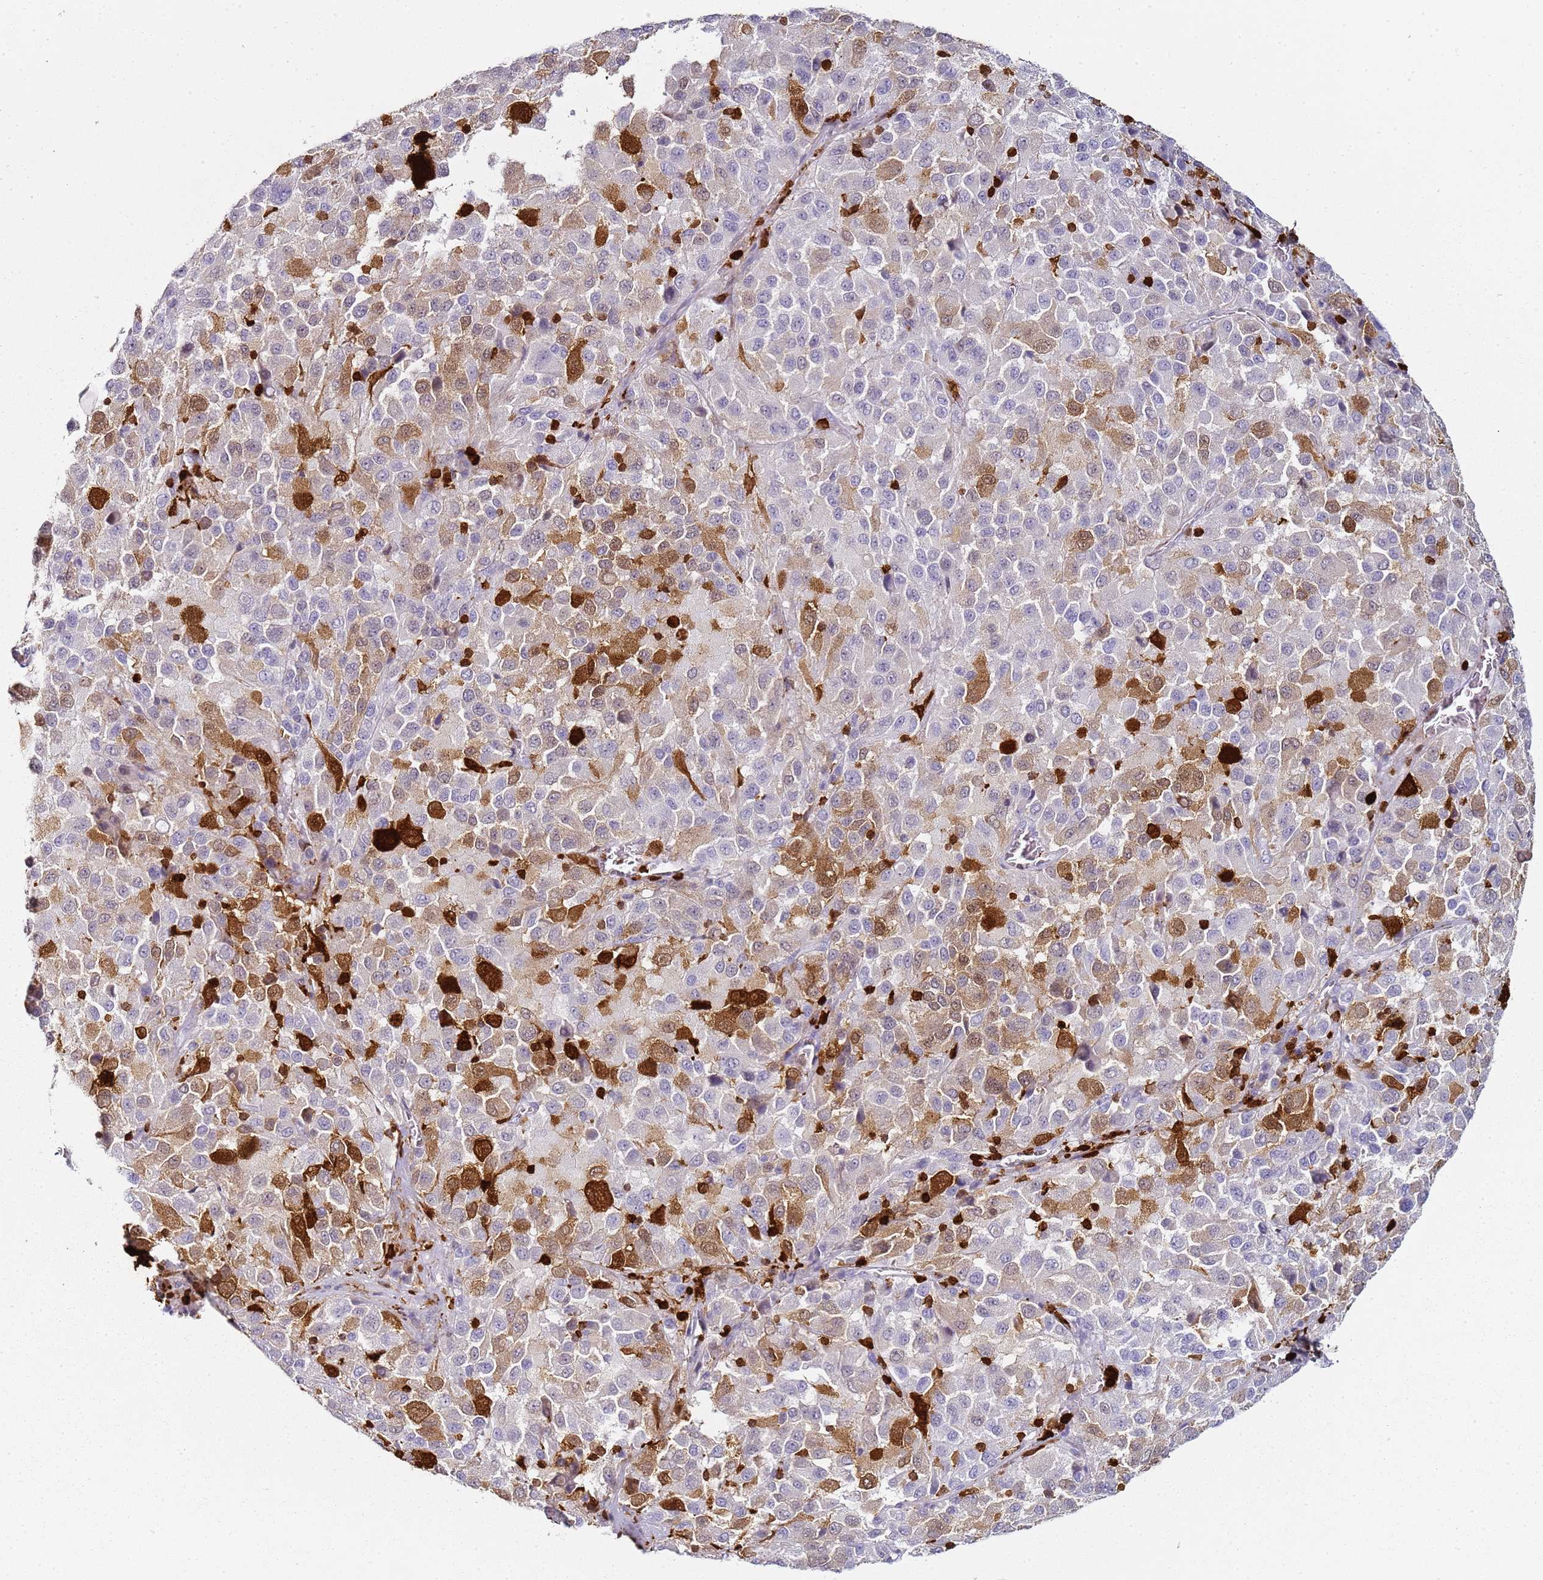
{"staining": {"intensity": "strong", "quantity": "<25%", "location": "cytoplasmic/membranous,nuclear"}, "tissue": "melanoma", "cell_type": "Tumor cells", "image_type": "cancer", "snomed": [{"axis": "morphology", "description": "Malignant melanoma, Metastatic site"}, {"axis": "topography", "description": "Lung"}], "caption": "A brown stain labels strong cytoplasmic/membranous and nuclear positivity of a protein in malignant melanoma (metastatic site) tumor cells.", "gene": "S100A4", "patient": {"sex": "male", "age": 64}}